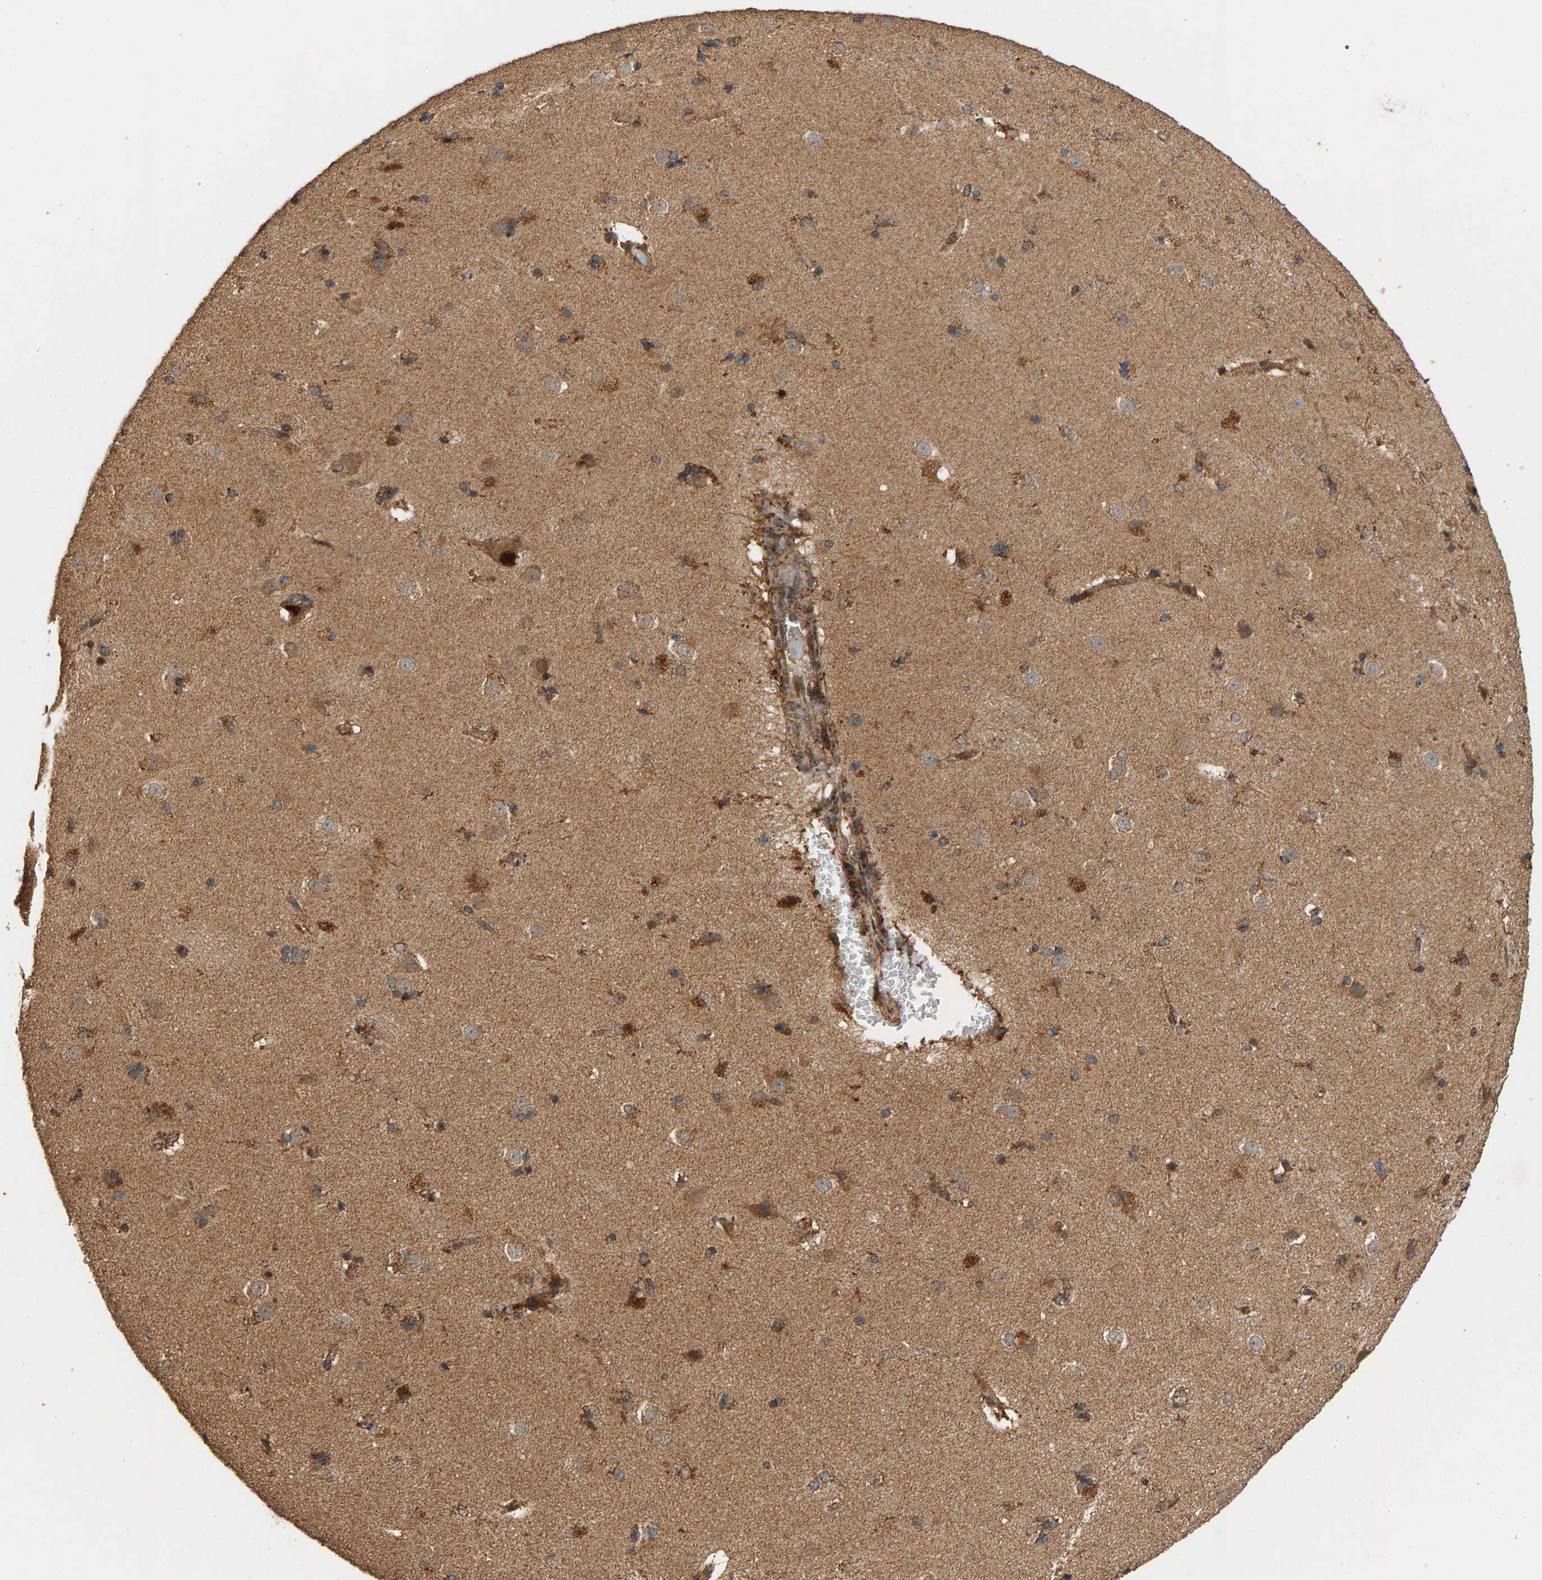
{"staining": {"intensity": "moderate", "quantity": "25%-75%", "location": "cytoplasmic/membranous"}, "tissue": "caudate", "cell_type": "Glial cells", "image_type": "normal", "snomed": [{"axis": "morphology", "description": "Normal tissue, NOS"}, {"axis": "topography", "description": "Lateral ventricle wall"}], "caption": "Immunohistochemical staining of normal human caudate displays medium levels of moderate cytoplasmic/membranous expression in about 25%-75% of glial cells.", "gene": "GSTK1", "patient": {"sex": "female", "age": 19}}